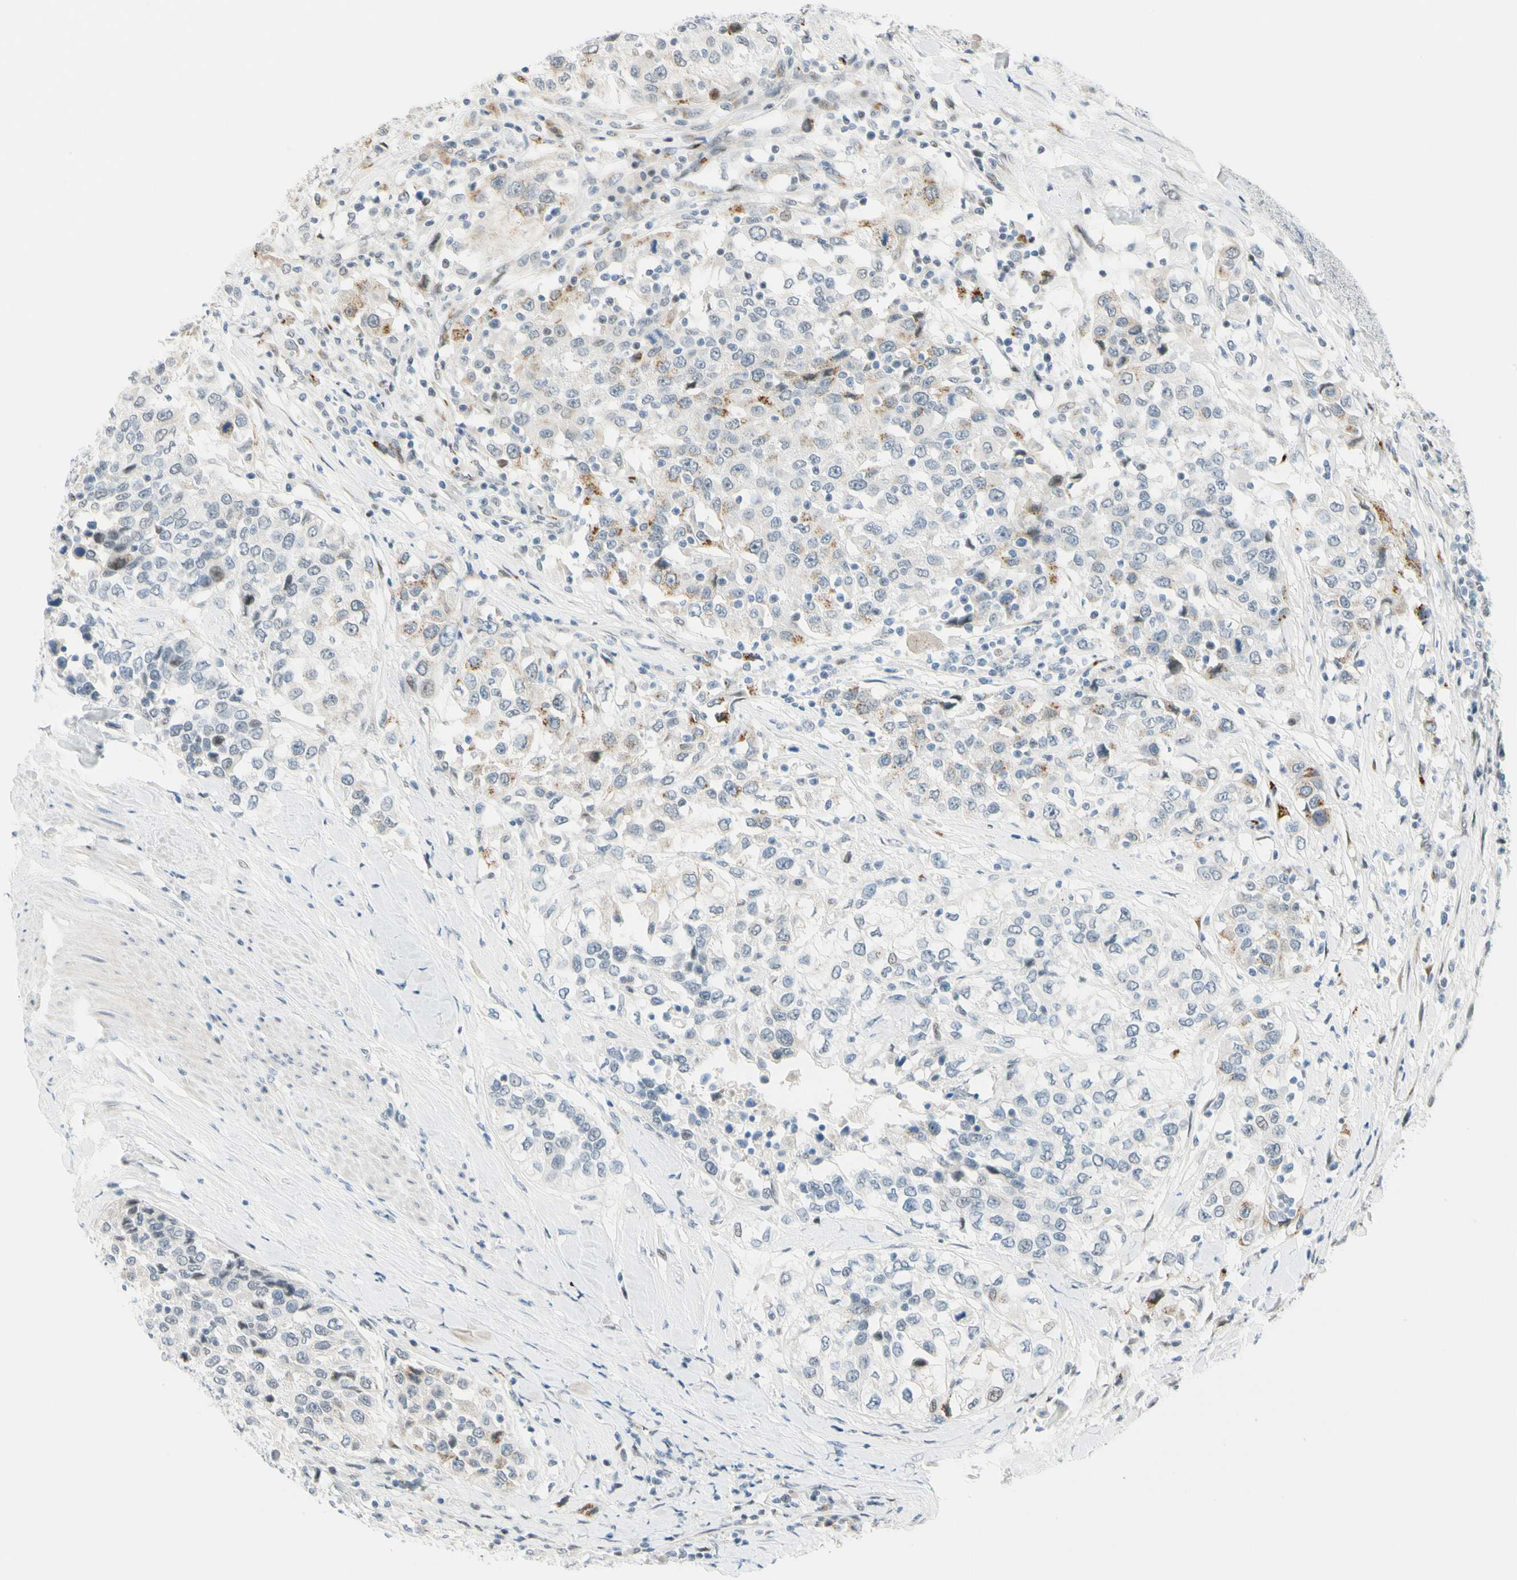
{"staining": {"intensity": "moderate", "quantity": "<25%", "location": "cytoplasmic/membranous"}, "tissue": "urothelial cancer", "cell_type": "Tumor cells", "image_type": "cancer", "snomed": [{"axis": "morphology", "description": "Urothelial carcinoma, High grade"}, {"axis": "topography", "description": "Urinary bladder"}], "caption": "High-magnification brightfield microscopy of urothelial carcinoma (high-grade) stained with DAB (3,3'-diaminobenzidine) (brown) and counterstained with hematoxylin (blue). tumor cells exhibit moderate cytoplasmic/membranous staining is seen in about<25% of cells.", "gene": "B4GALNT1", "patient": {"sex": "female", "age": 80}}